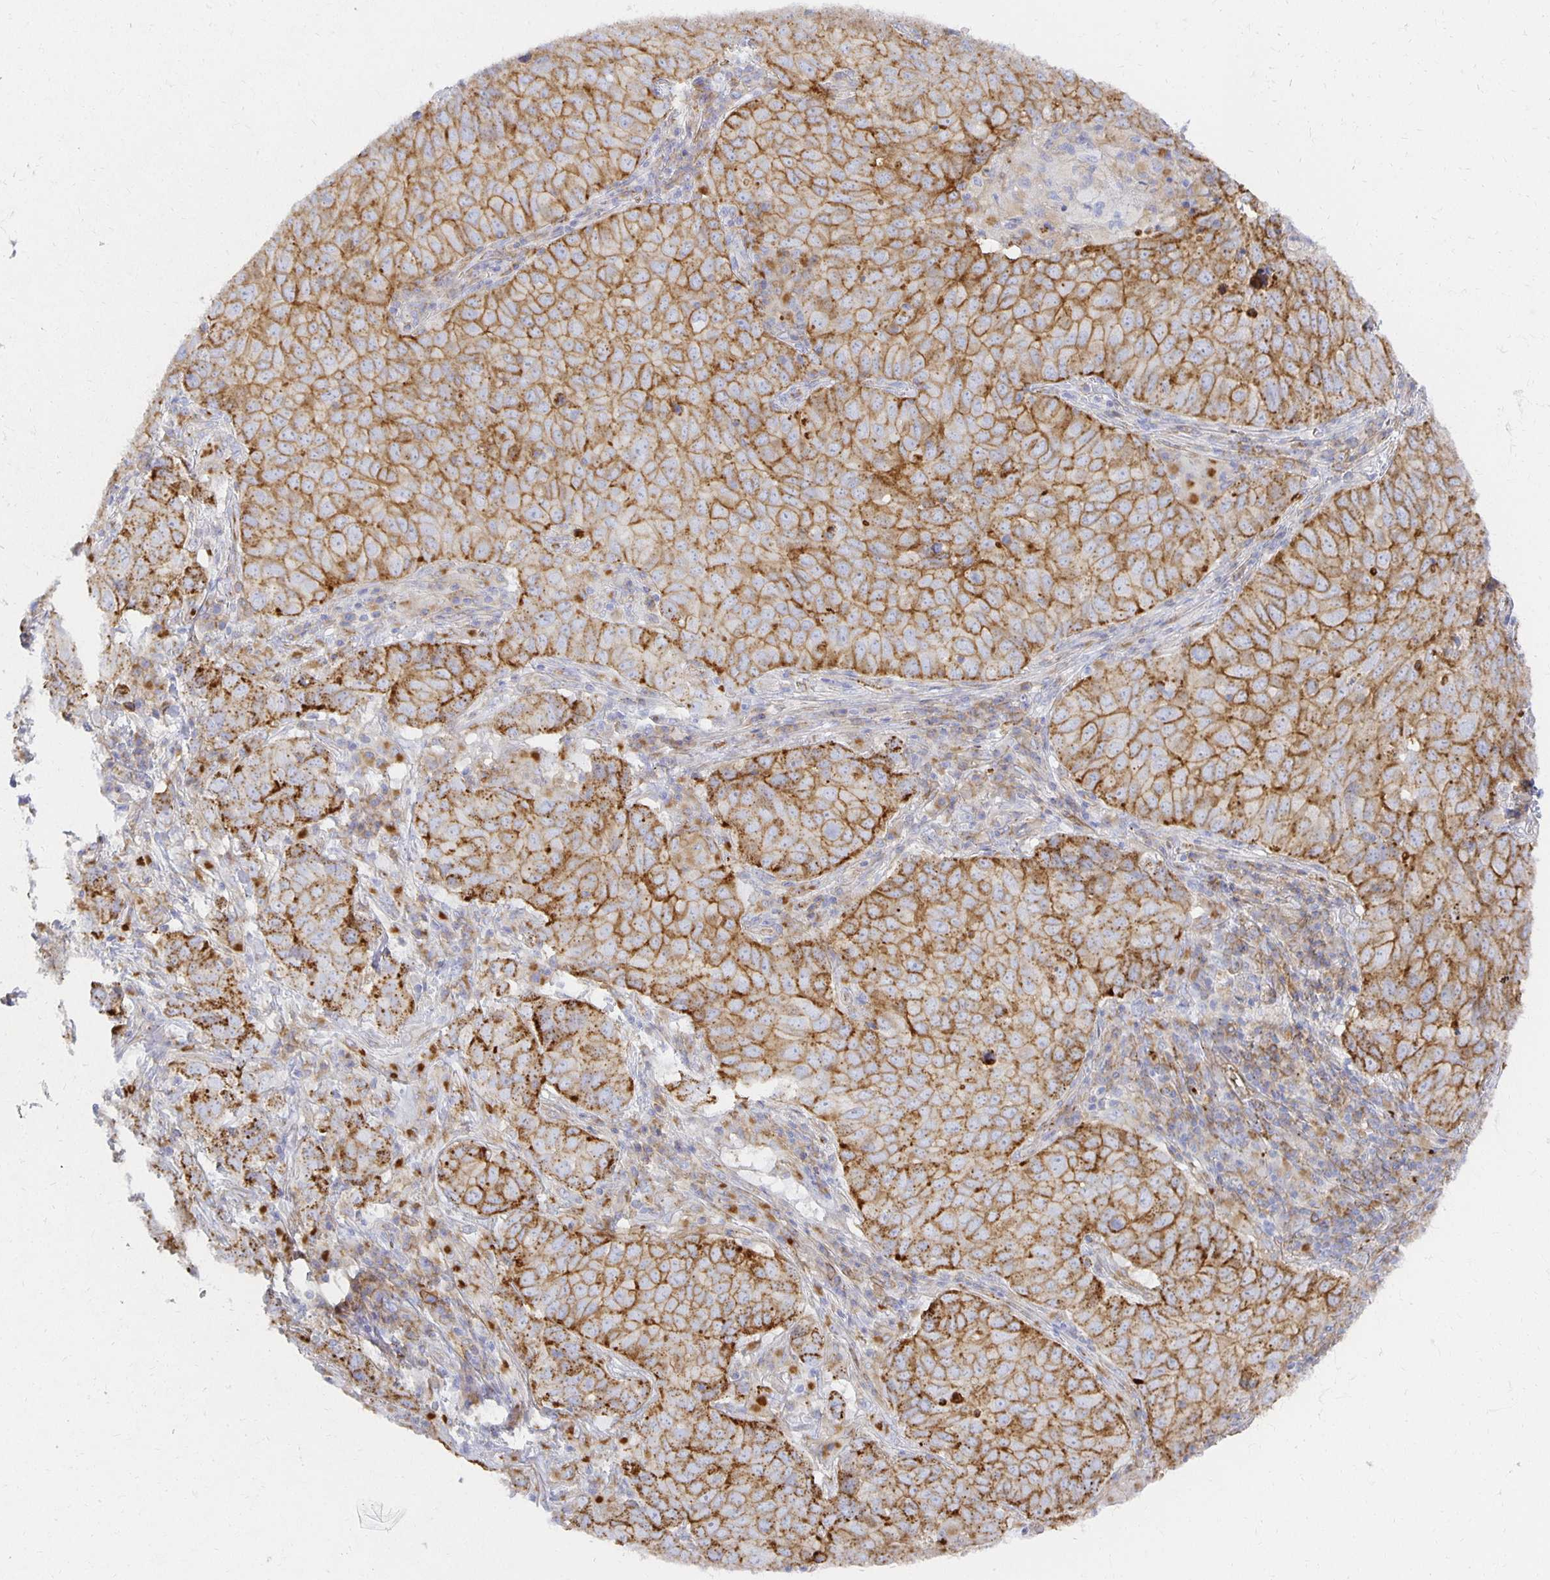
{"staining": {"intensity": "strong", "quantity": ">75%", "location": "cytoplasmic/membranous"}, "tissue": "lung cancer", "cell_type": "Tumor cells", "image_type": "cancer", "snomed": [{"axis": "morphology", "description": "Adenocarcinoma, NOS"}, {"axis": "topography", "description": "Lung"}], "caption": "This photomicrograph displays adenocarcinoma (lung) stained with IHC to label a protein in brown. The cytoplasmic/membranous of tumor cells show strong positivity for the protein. Nuclei are counter-stained blue.", "gene": "TAAR1", "patient": {"sex": "female", "age": 50}}